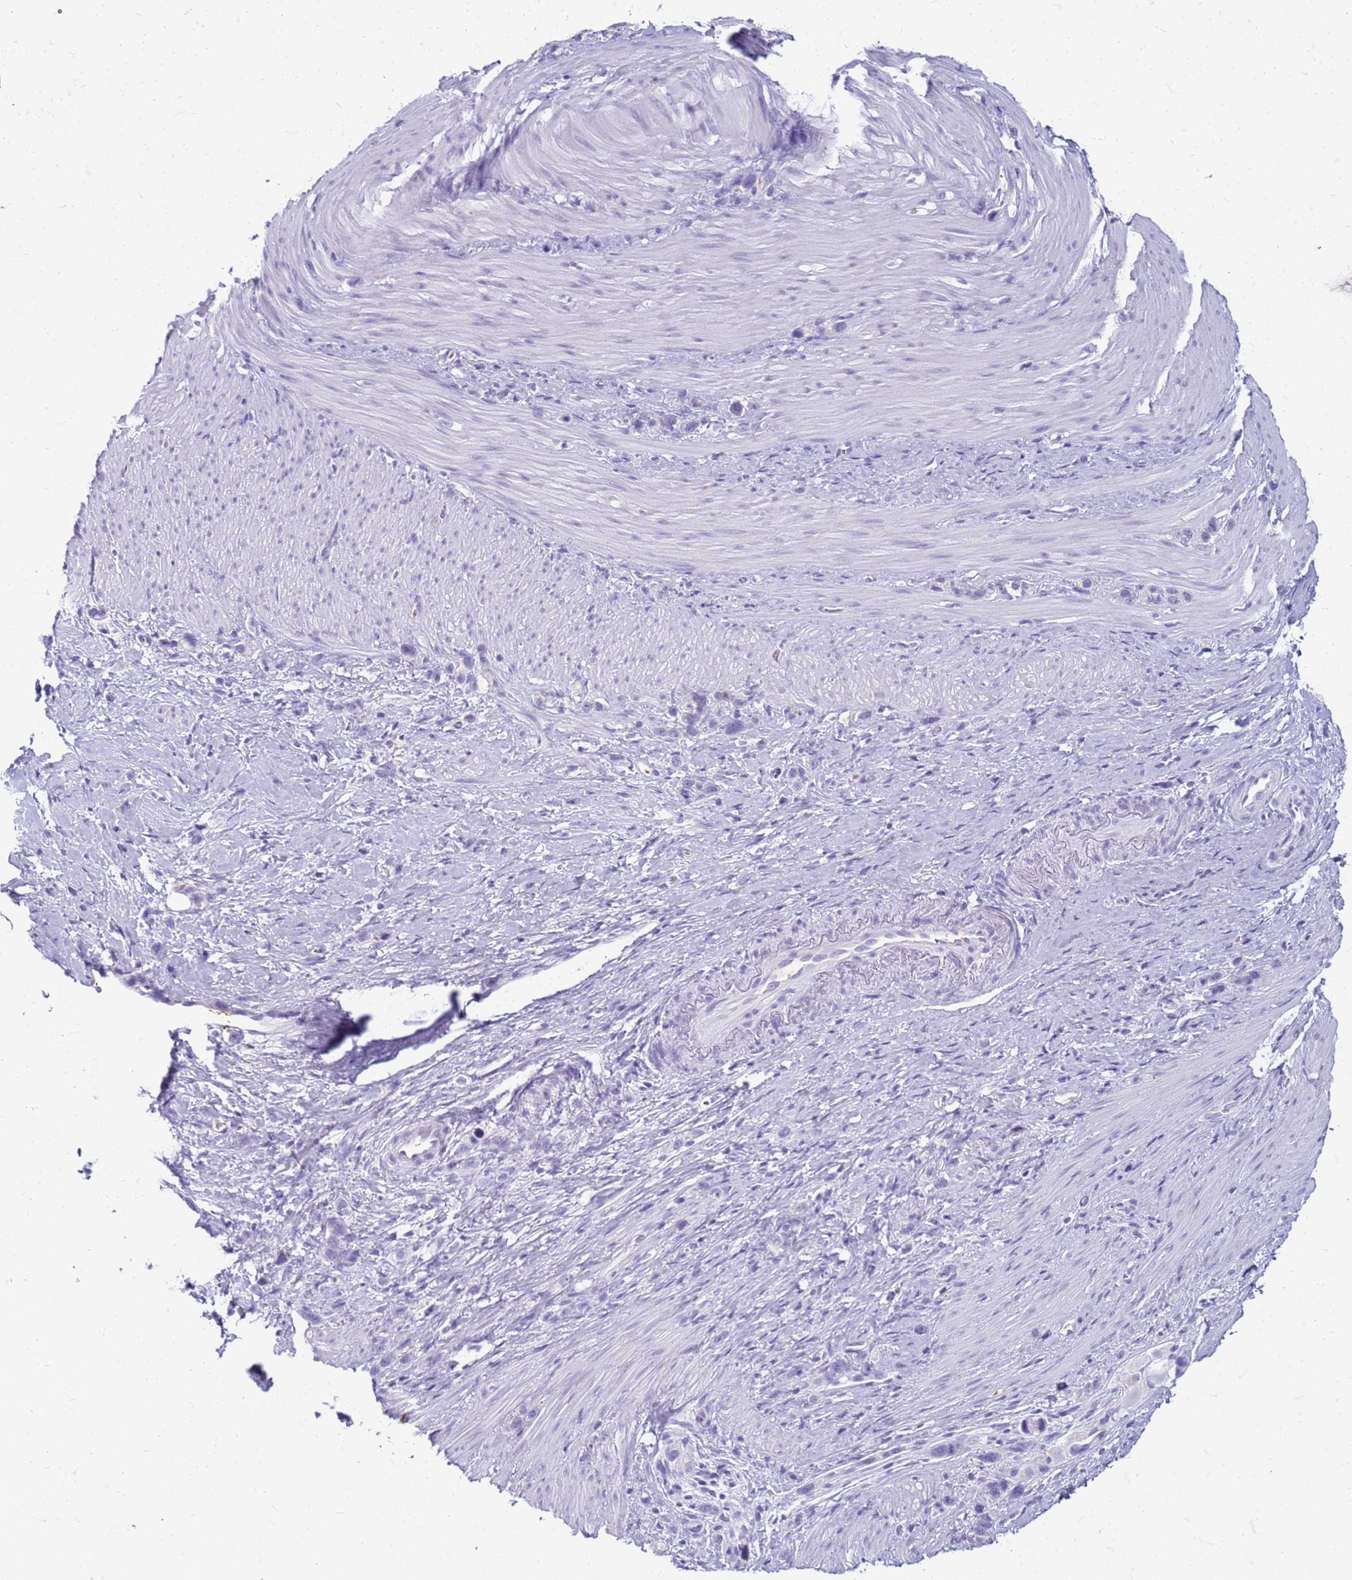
{"staining": {"intensity": "negative", "quantity": "none", "location": "none"}, "tissue": "stomach cancer", "cell_type": "Tumor cells", "image_type": "cancer", "snomed": [{"axis": "morphology", "description": "Adenocarcinoma, NOS"}, {"axis": "topography", "description": "Stomach"}], "caption": "Immunohistochemistry micrograph of human adenocarcinoma (stomach) stained for a protein (brown), which demonstrates no expression in tumor cells. (Stains: DAB (3,3'-diaminobenzidine) immunohistochemistry (IHC) with hematoxylin counter stain, Microscopy: brightfield microscopy at high magnification).", "gene": "CFAP100", "patient": {"sex": "female", "age": 65}}